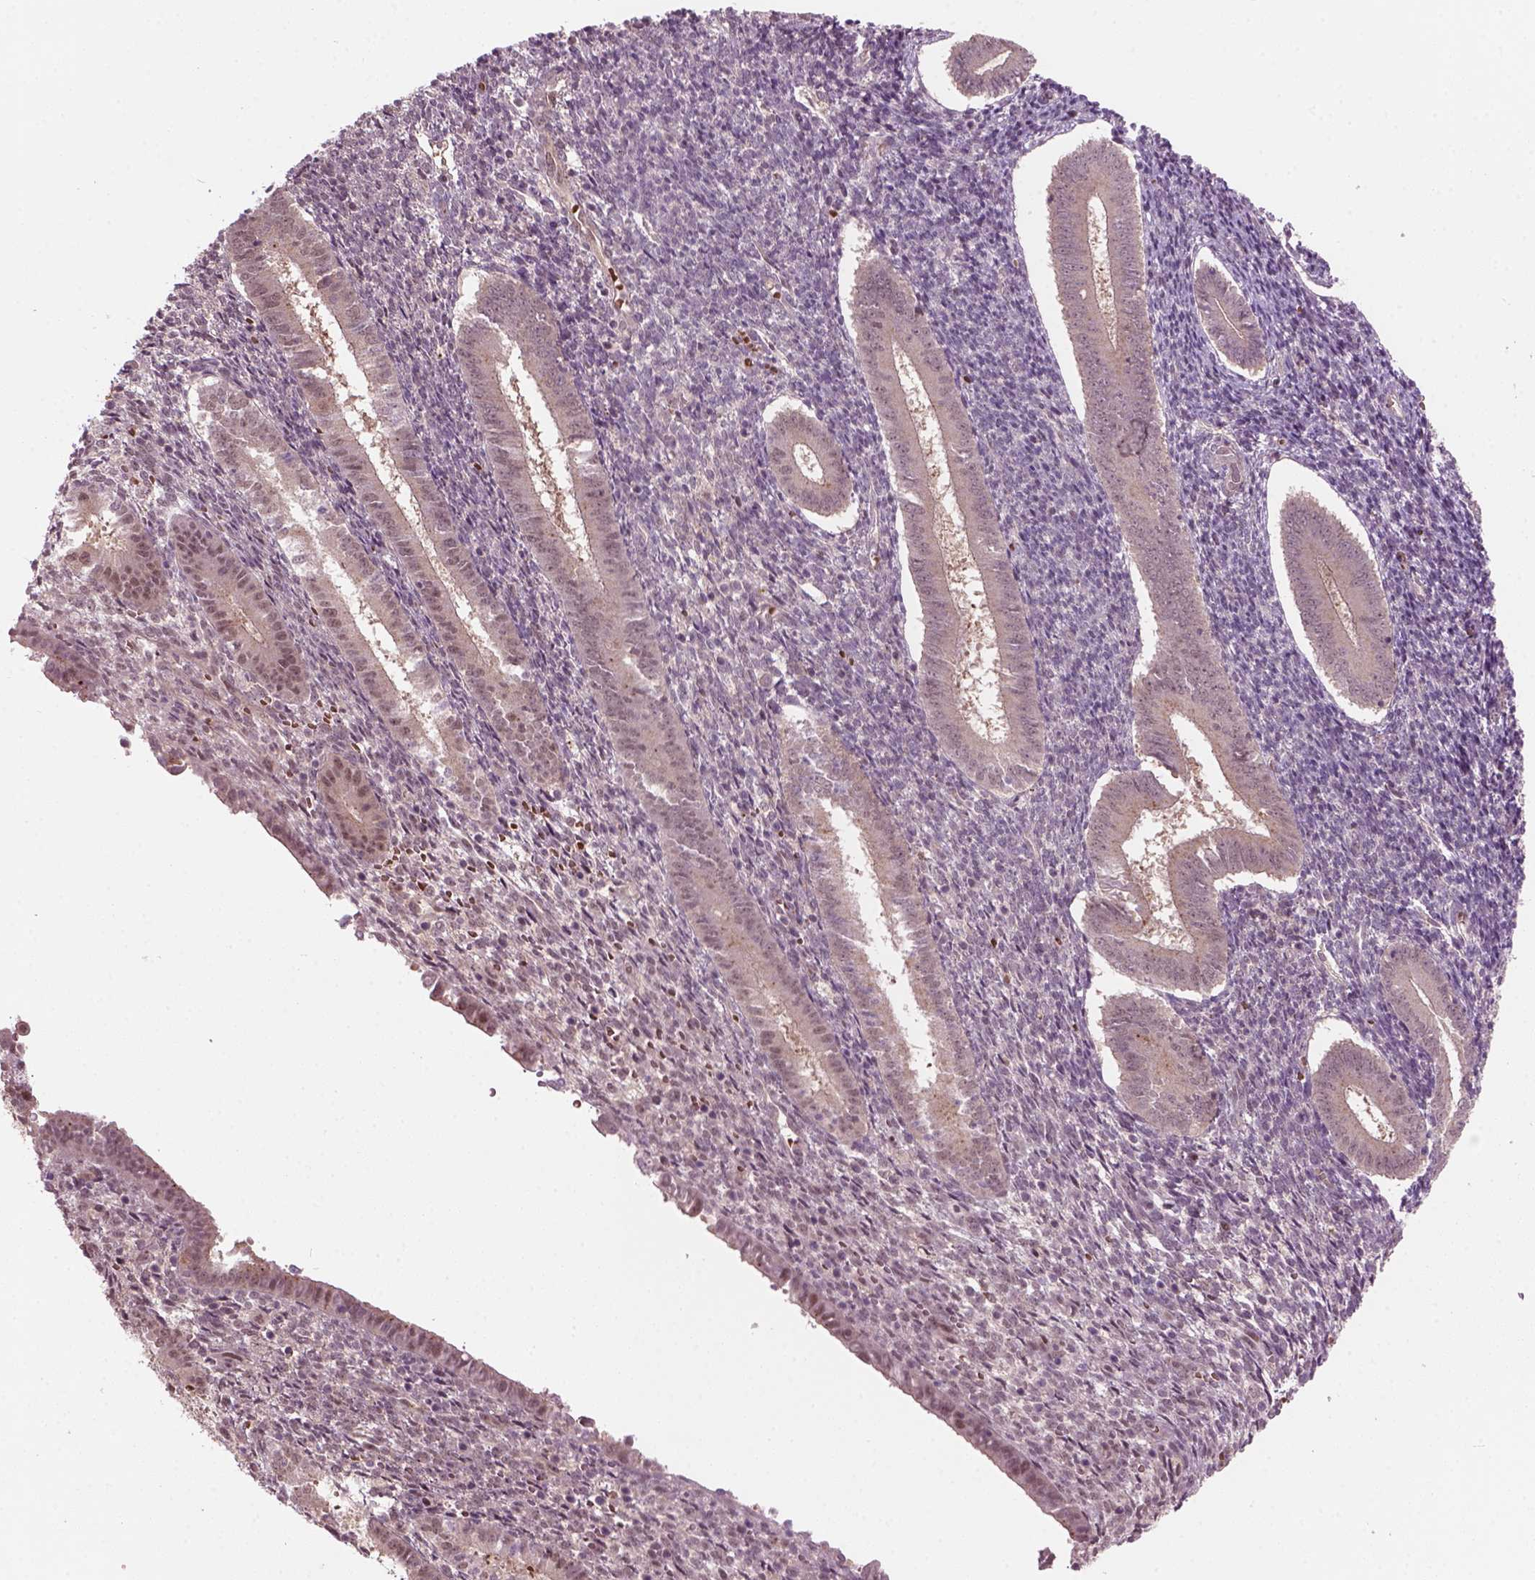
{"staining": {"intensity": "weak", "quantity": "25%-75%", "location": "cytoplasmic/membranous,nuclear"}, "tissue": "endometrium", "cell_type": "Cells in endometrial stroma", "image_type": "normal", "snomed": [{"axis": "morphology", "description": "Normal tissue, NOS"}, {"axis": "topography", "description": "Endometrium"}], "caption": "IHC photomicrograph of normal endometrium stained for a protein (brown), which reveals low levels of weak cytoplasmic/membranous,nuclear expression in approximately 25%-75% of cells in endometrial stroma.", "gene": "PSMD11", "patient": {"sex": "female", "age": 25}}